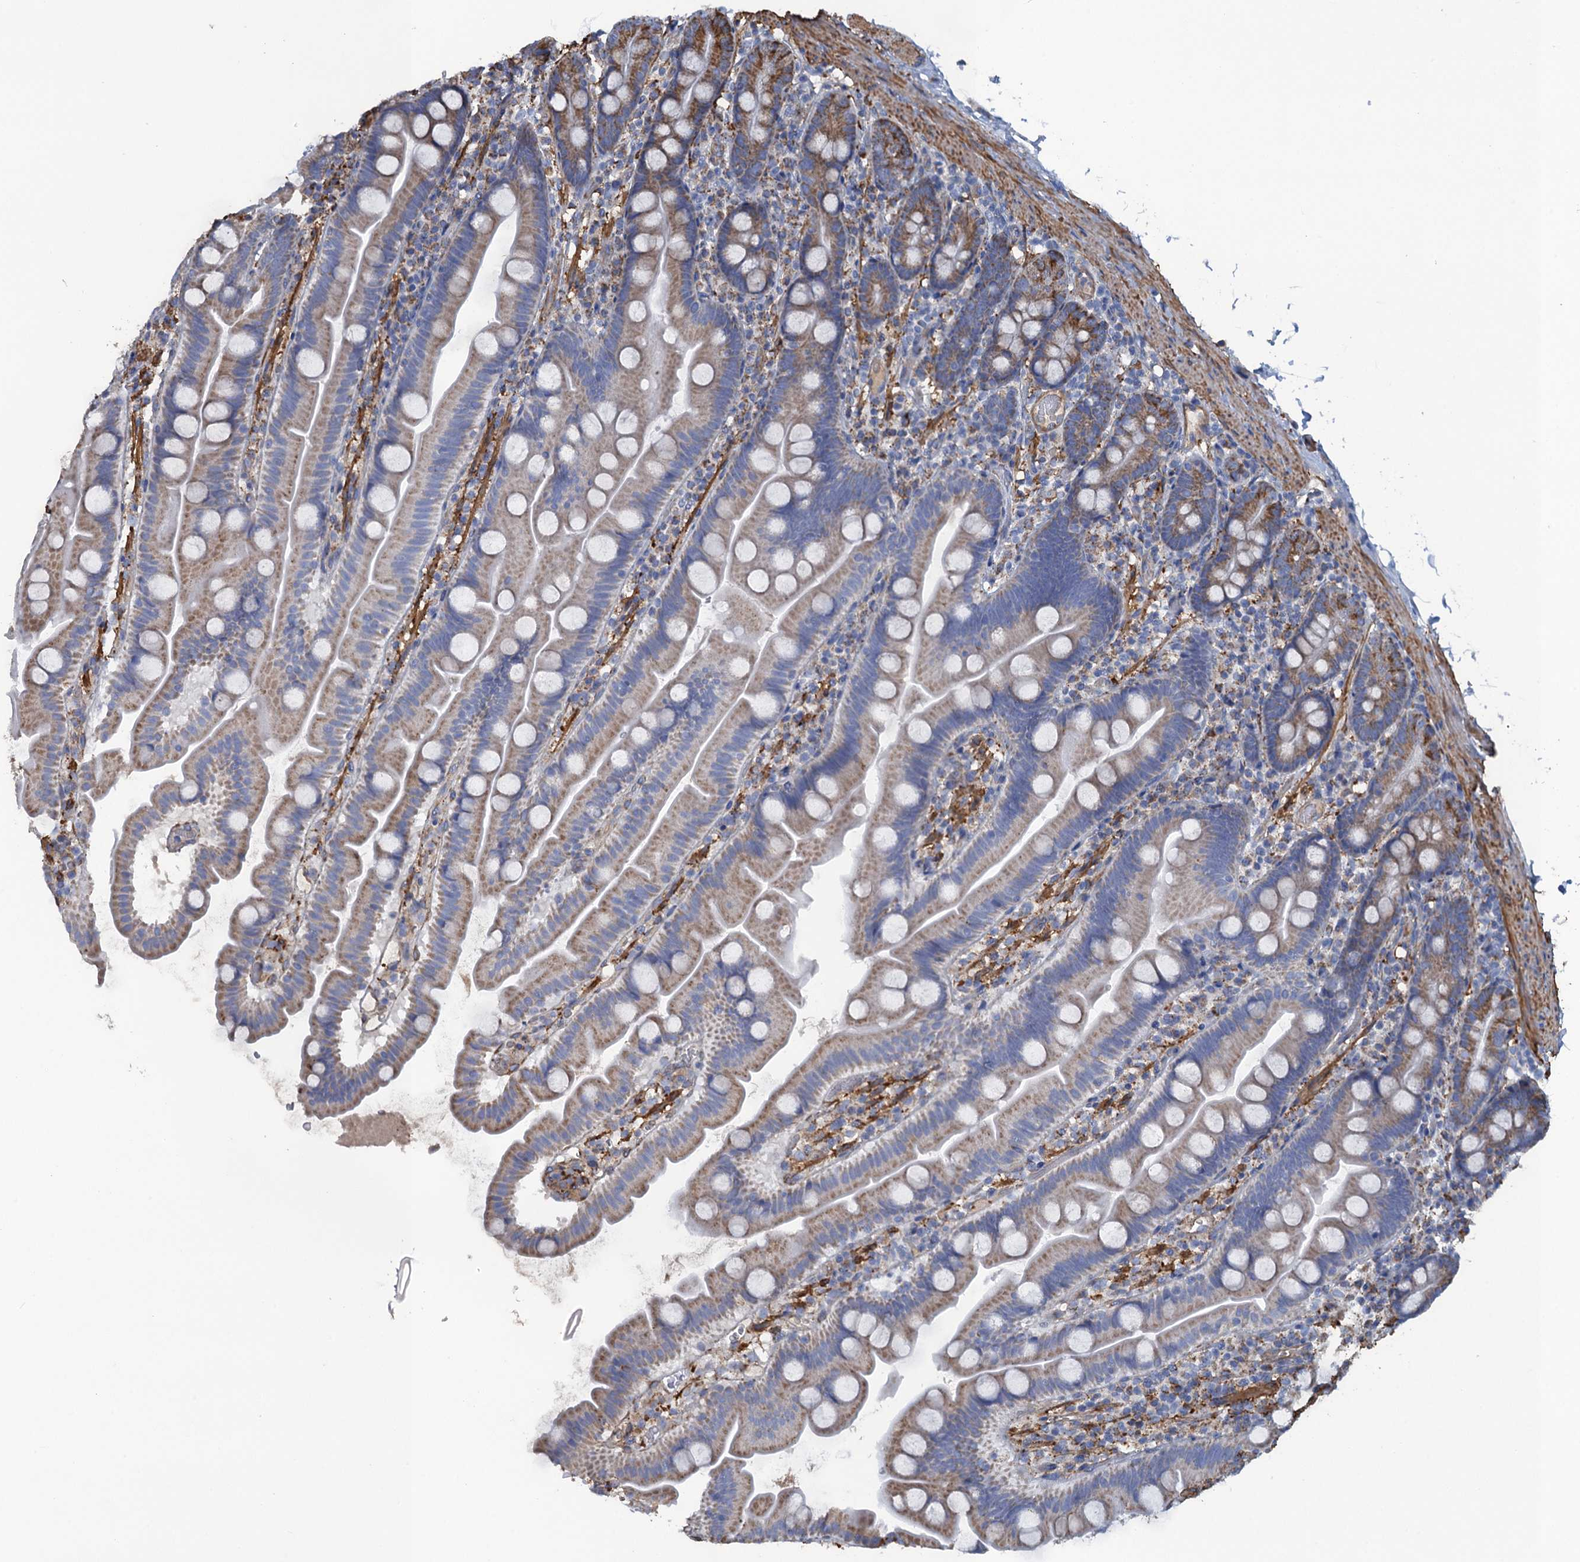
{"staining": {"intensity": "moderate", "quantity": "<25%", "location": "cytoplasmic/membranous"}, "tissue": "small intestine", "cell_type": "Glandular cells", "image_type": "normal", "snomed": [{"axis": "morphology", "description": "Normal tissue, NOS"}, {"axis": "topography", "description": "Small intestine"}], "caption": "This is a photomicrograph of immunohistochemistry staining of unremarkable small intestine, which shows moderate staining in the cytoplasmic/membranous of glandular cells.", "gene": "ENSG00000260643", "patient": {"sex": "female", "age": 68}}